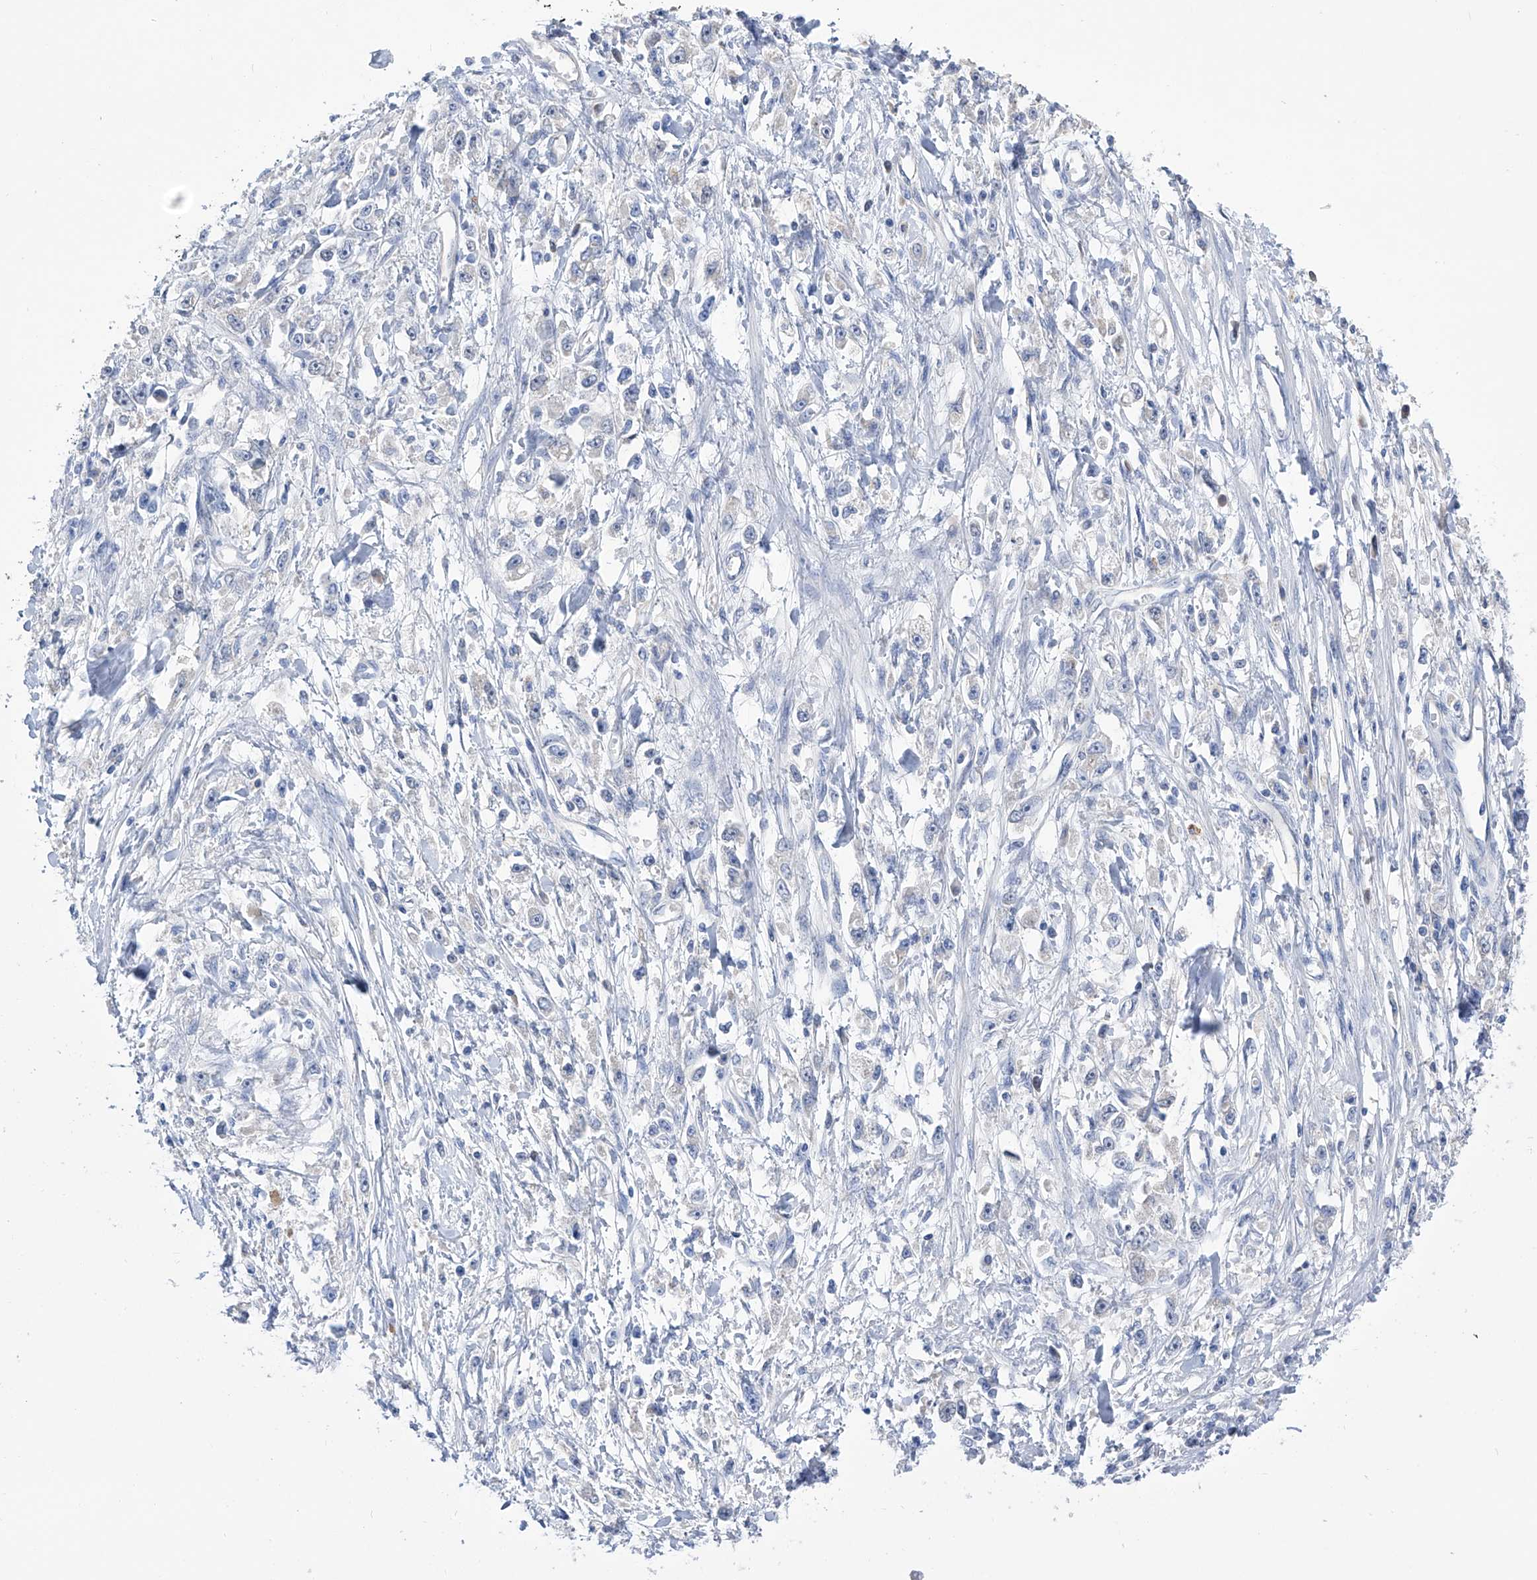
{"staining": {"intensity": "negative", "quantity": "none", "location": "none"}, "tissue": "stomach cancer", "cell_type": "Tumor cells", "image_type": "cancer", "snomed": [{"axis": "morphology", "description": "Adenocarcinoma, NOS"}, {"axis": "topography", "description": "Stomach"}], "caption": "Immunohistochemical staining of human stomach cancer demonstrates no significant positivity in tumor cells. (DAB (3,3'-diaminobenzidine) IHC with hematoxylin counter stain).", "gene": "PGM3", "patient": {"sex": "female", "age": 59}}